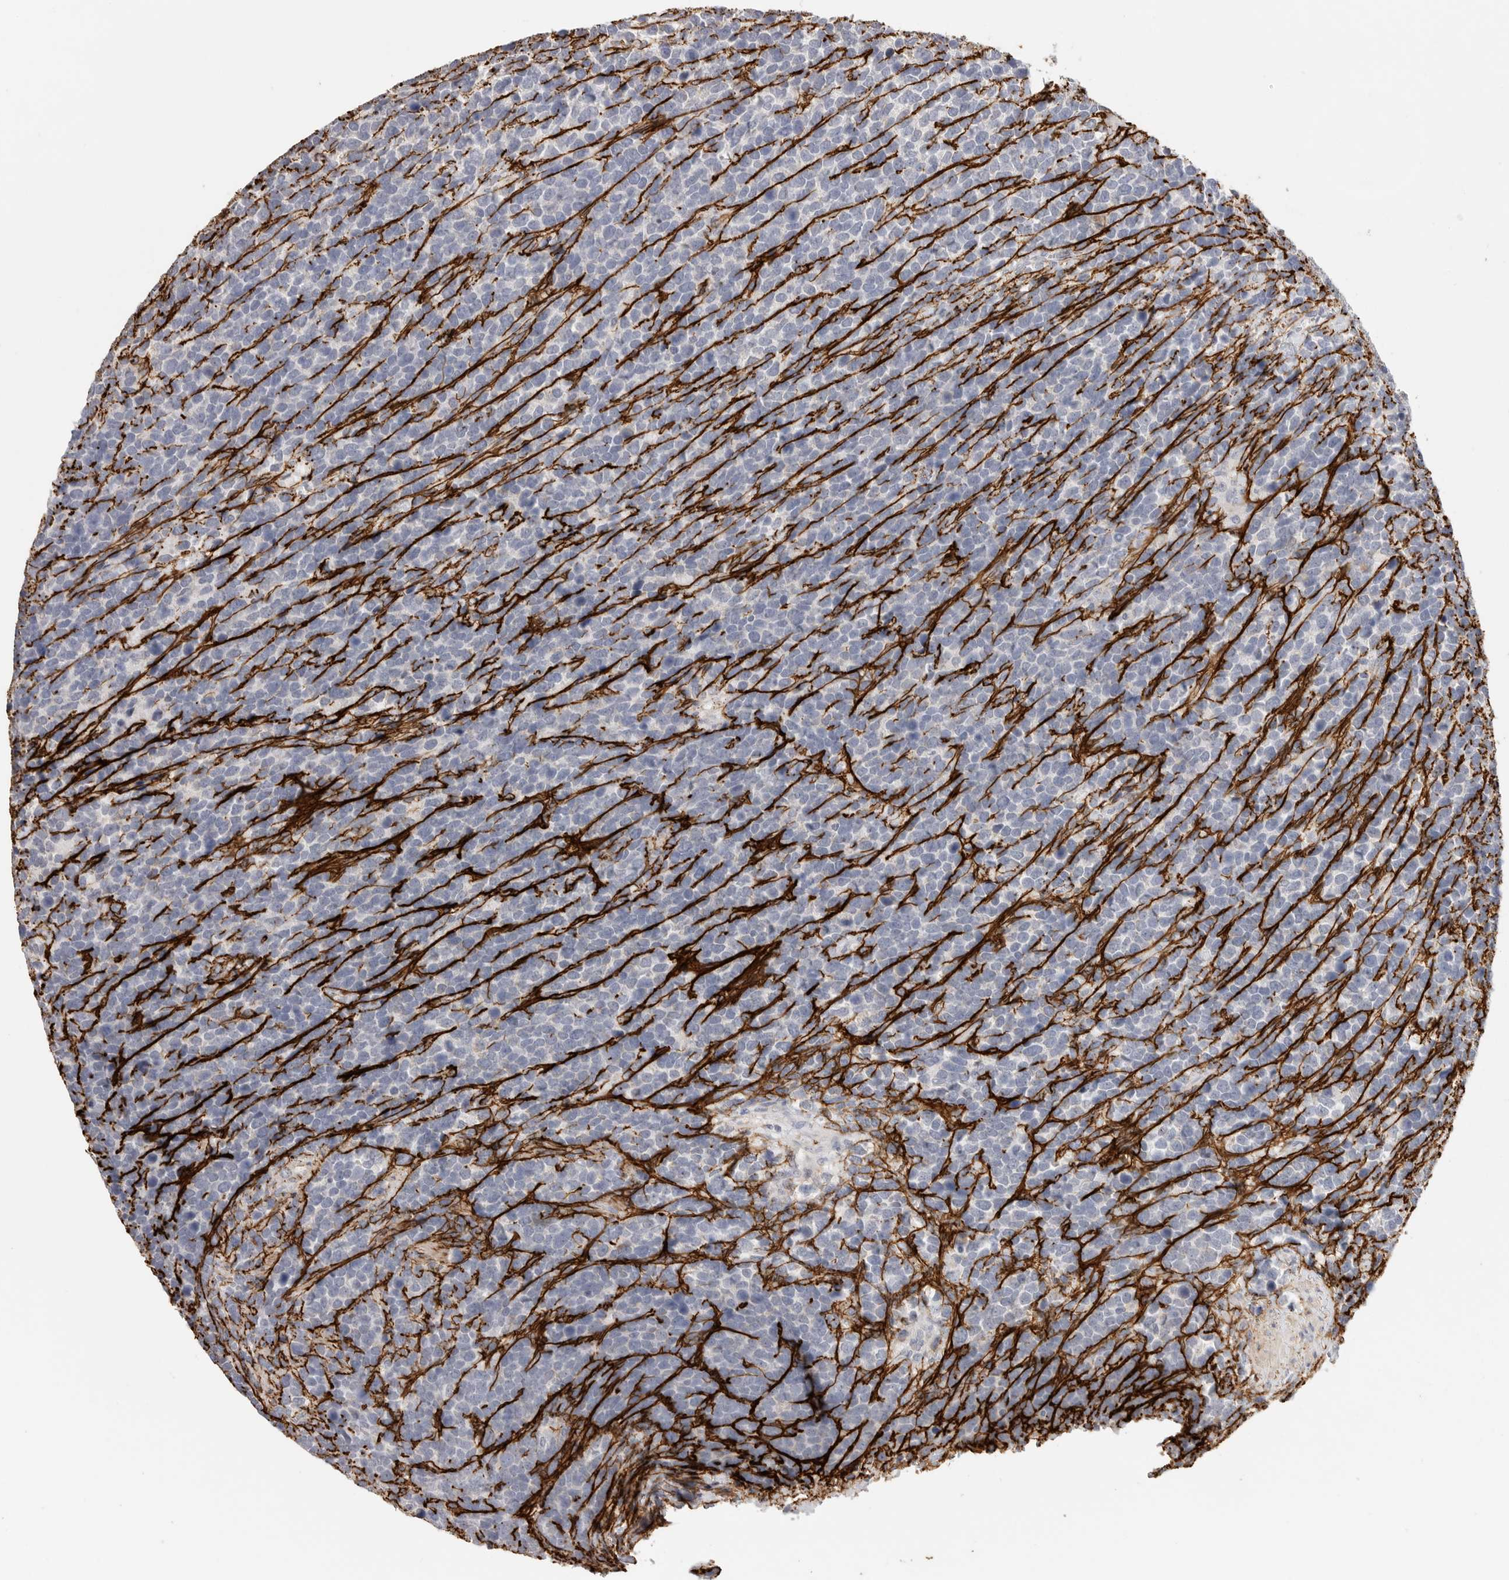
{"staining": {"intensity": "negative", "quantity": "none", "location": "none"}, "tissue": "urothelial cancer", "cell_type": "Tumor cells", "image_type": "cancer", "snomed": [{"axis": "morphology", "description": "Urothelial carcinoma, High grade"}, {"axis": "topography", "description": "Urinary bladder"}], "caption": "Immunohistochemical staining of human urothelial cancer demonstrates no significant expression in tumor cells.", "gene": "FBN2", "patient": {"sex": "female", "age": 82}}